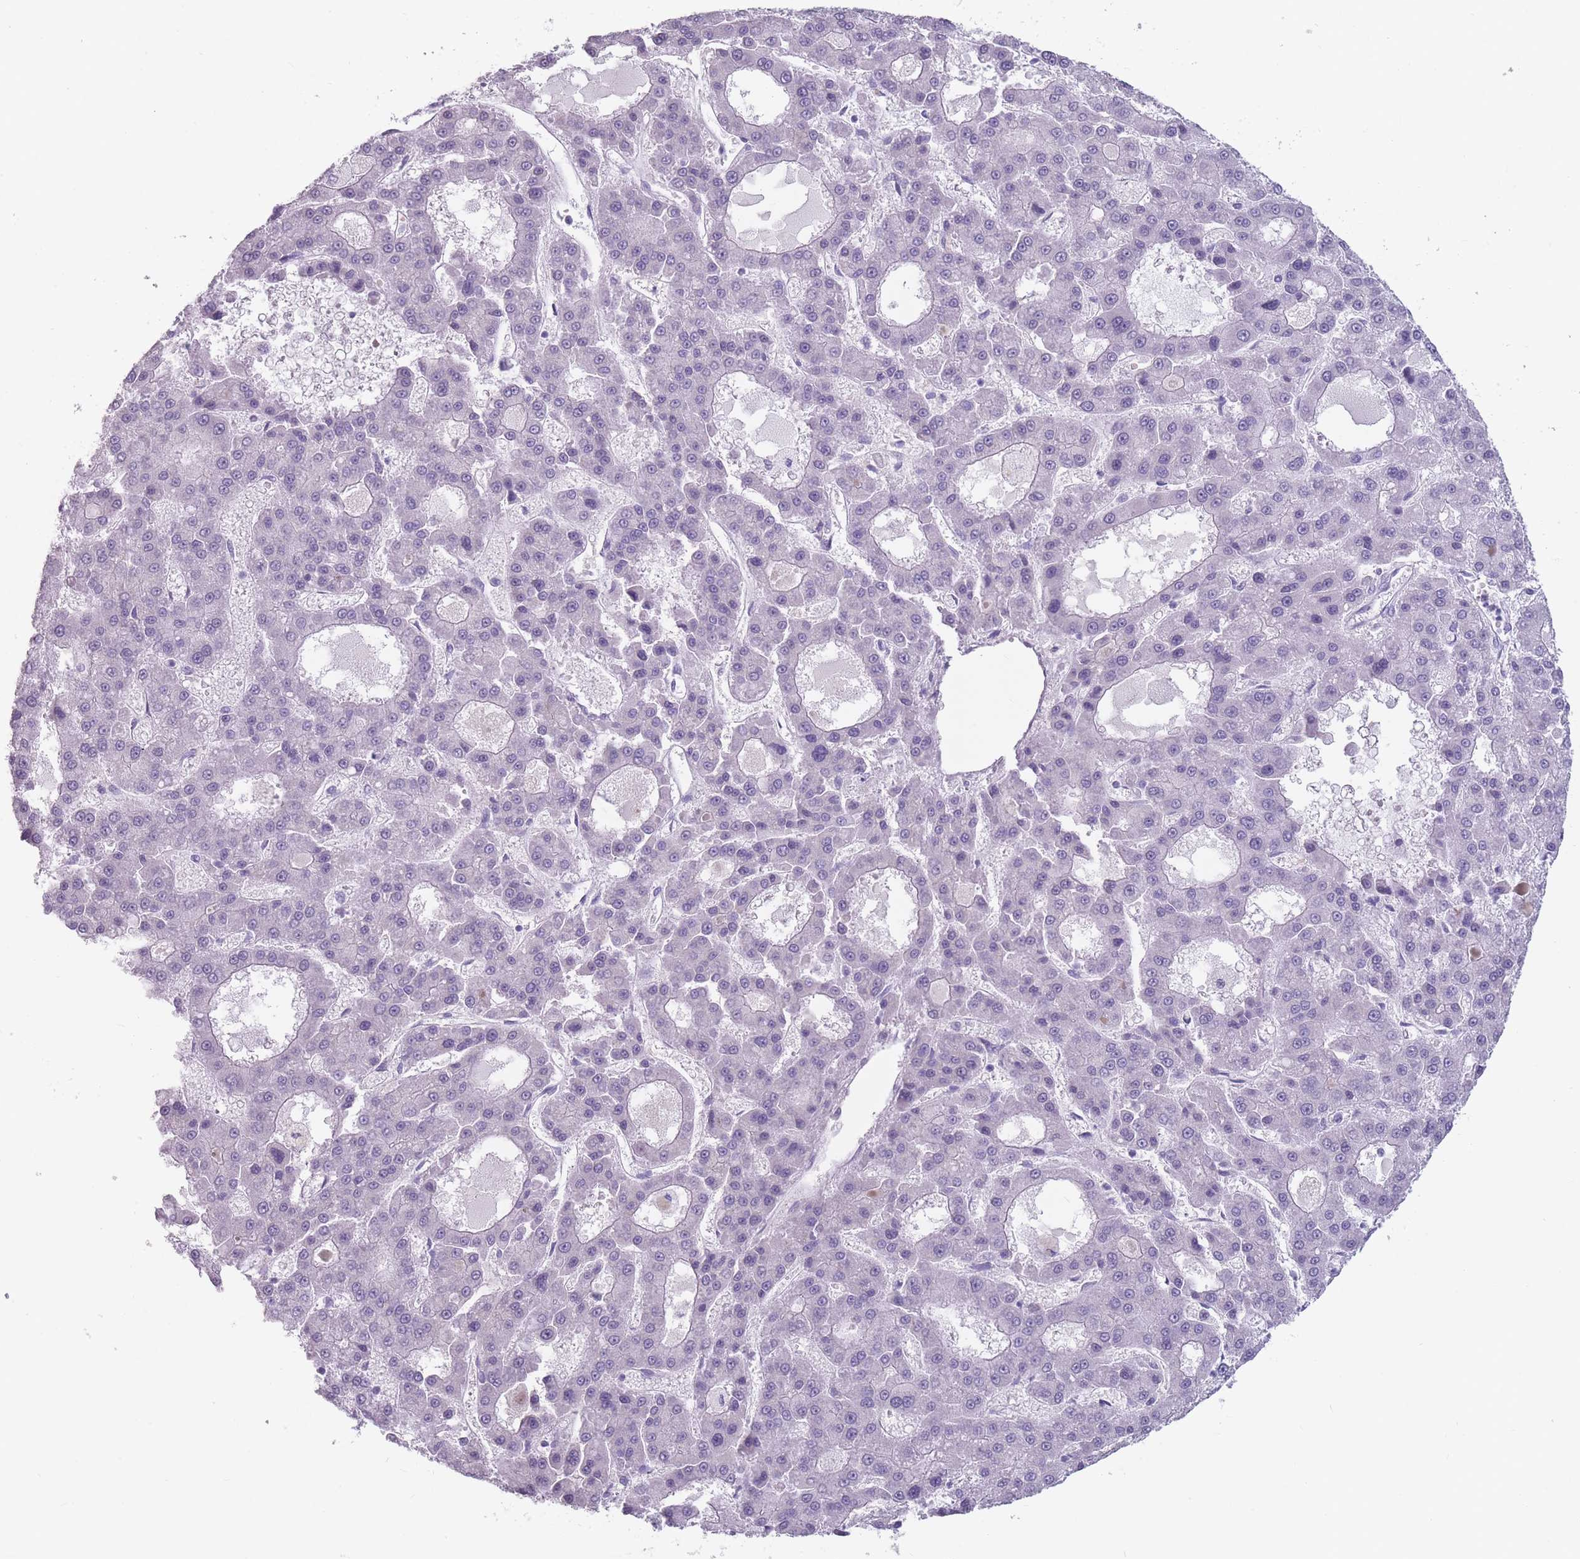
{"staining": {"intensity": "negative", "quantity": "none", "location": "none"}, "tissue": "liver cancer", "cell_type": "Tumor cells", "image_type": "cancer", "snomed": [{"axis": "morphology", "description": "Carcinoma, Hepatocellular, NOS"}, {"axis": "topography", "description": "Liver"}], "caption": "Immunohistochemical staining of human liver cancer shows no significant staining in tumor cells.", "gene": "CCNO", "patient": {"sex": "male", "age": 70}}